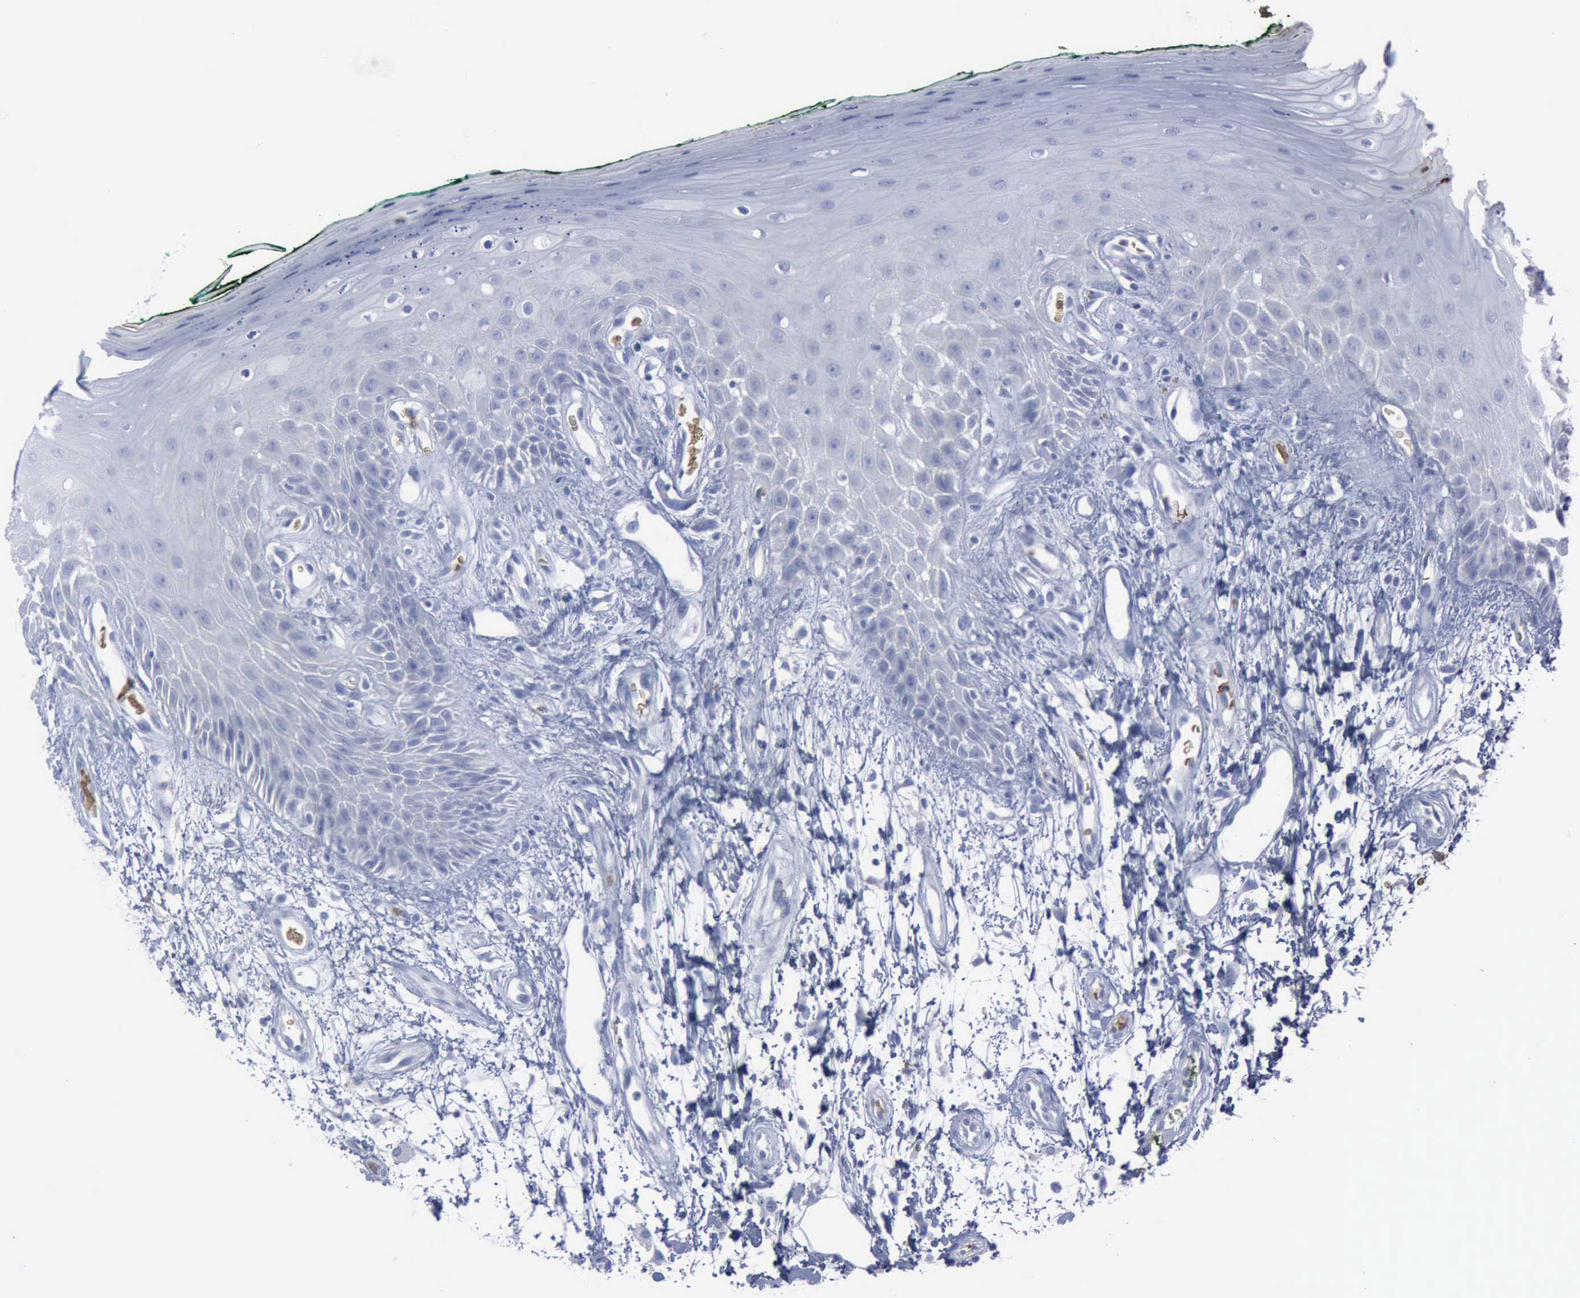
{"staining": {"intensity": "negative", "quantity": "none", "location": "none"}, "tissue": "oral mucosa", "cell_type": "Squamous epithelial cells", "image_type": "normal", "snomed": [{"axis": "morphology", "description": "Normal tissue, NOS"}, {"axis": "morphology", "description": "Squamous cell carcinoma, NOS"}, {"axis": "topography", "description": "Skeletal muscle"}, {"axis": "topography", "description": "Oral tissue"}, {"axis": "topography", "description": "Head-Neck"}], "caption": "The image shows no significant positivity in squamous epithelial cells of oral mucosa. Nuclei are stained in blue.", "gene": "TGFB1", "patient": {"sex": "female", "age": 84}}